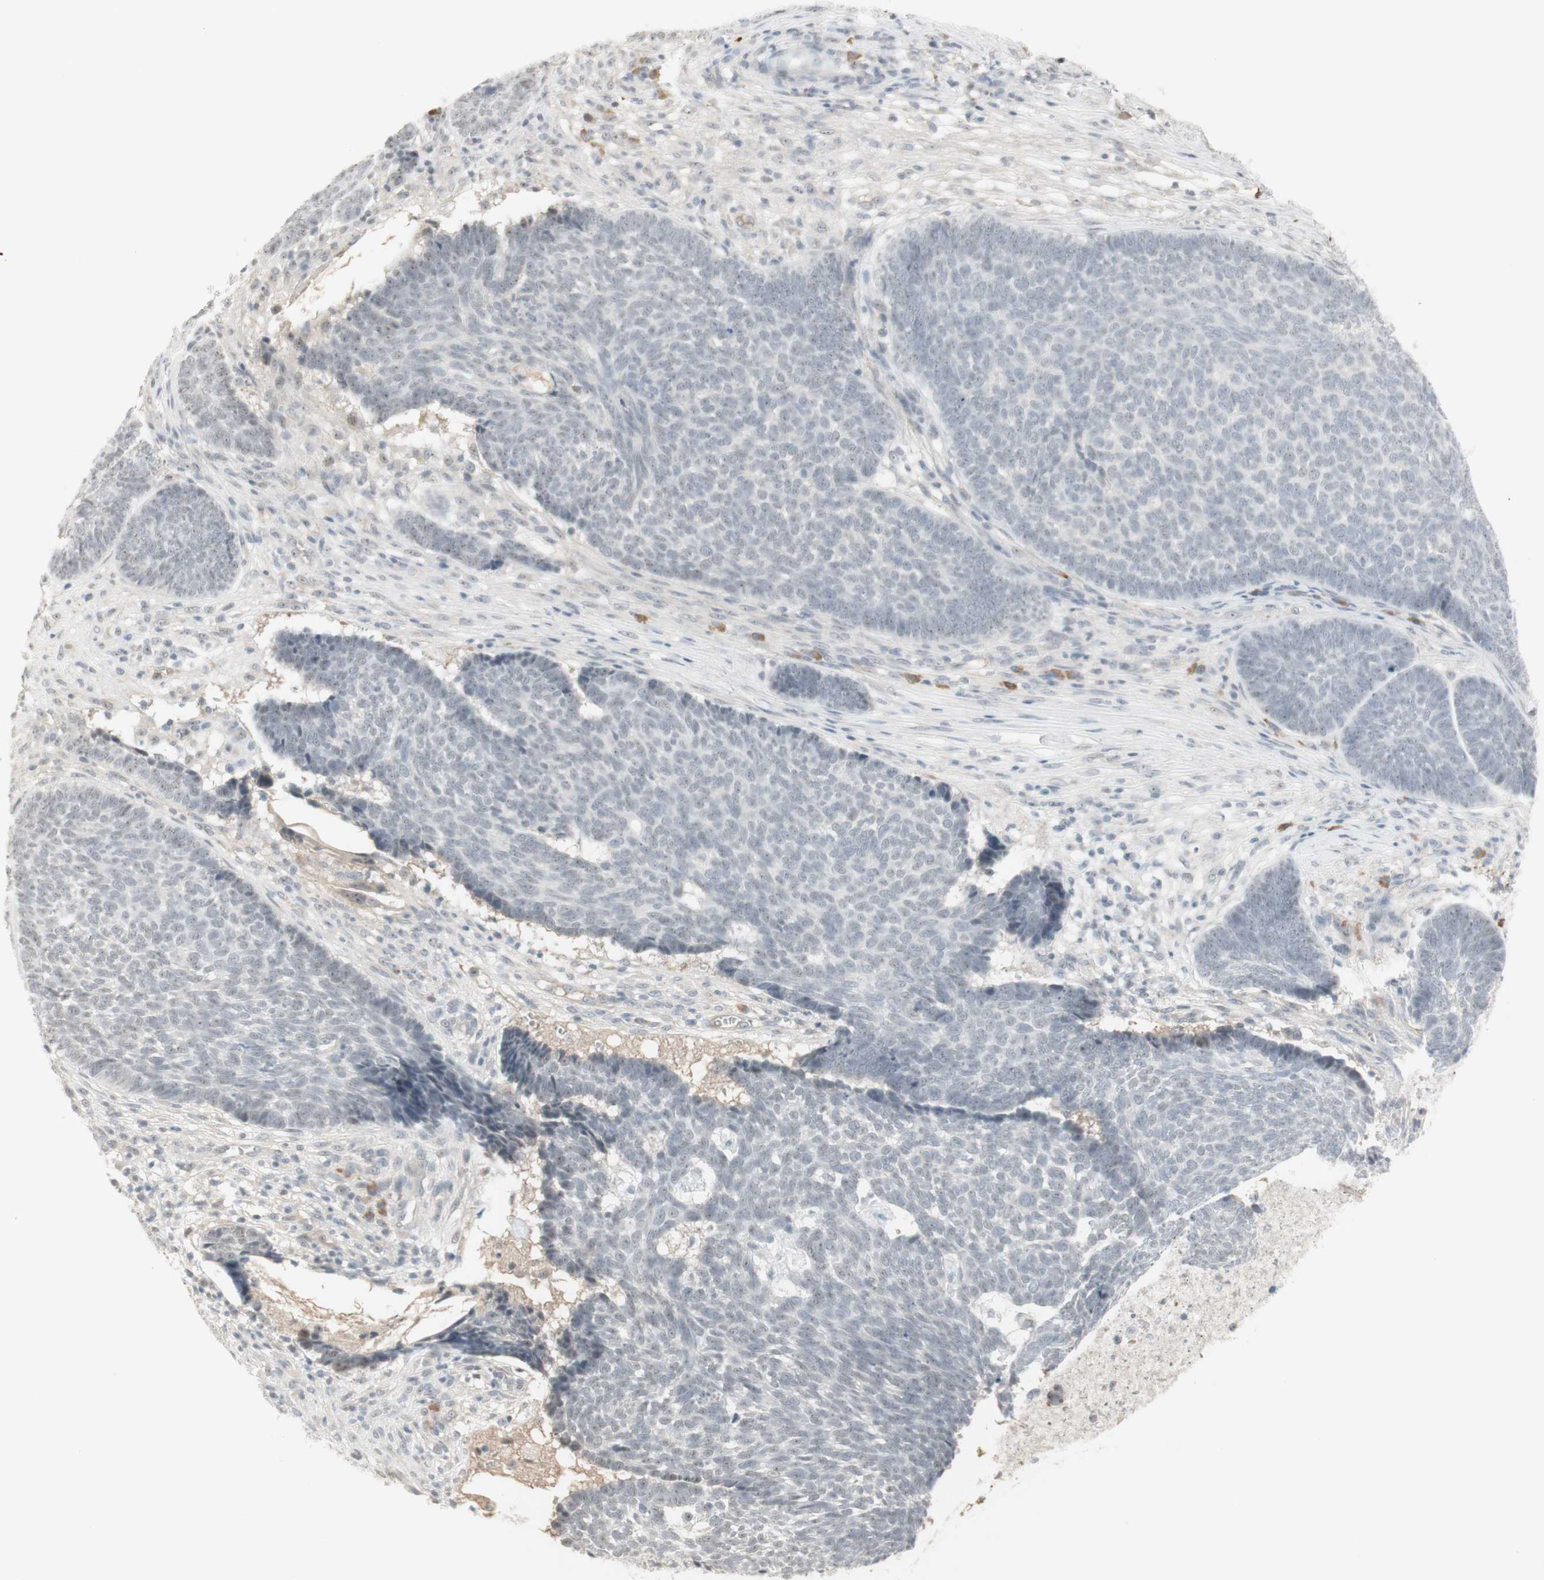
{"staining": {"intensity": "negative", "quantity": "none", "location": "none"}, "tissue": "skin cancer", "cell_type": "Tumor cells", "image_type": "cancer", "snomed": [{"axis": "morphology", "description": "Basal cell carcinoma"}, {"axis": "topography", "description": "Skin"}], "caption": "This is an immunohistochemistry histopathology image of human skin cancer. There is no positivity in tumor cells.", "gene": "PLCD4", "patient": {"sex": "male", "age": 84}}